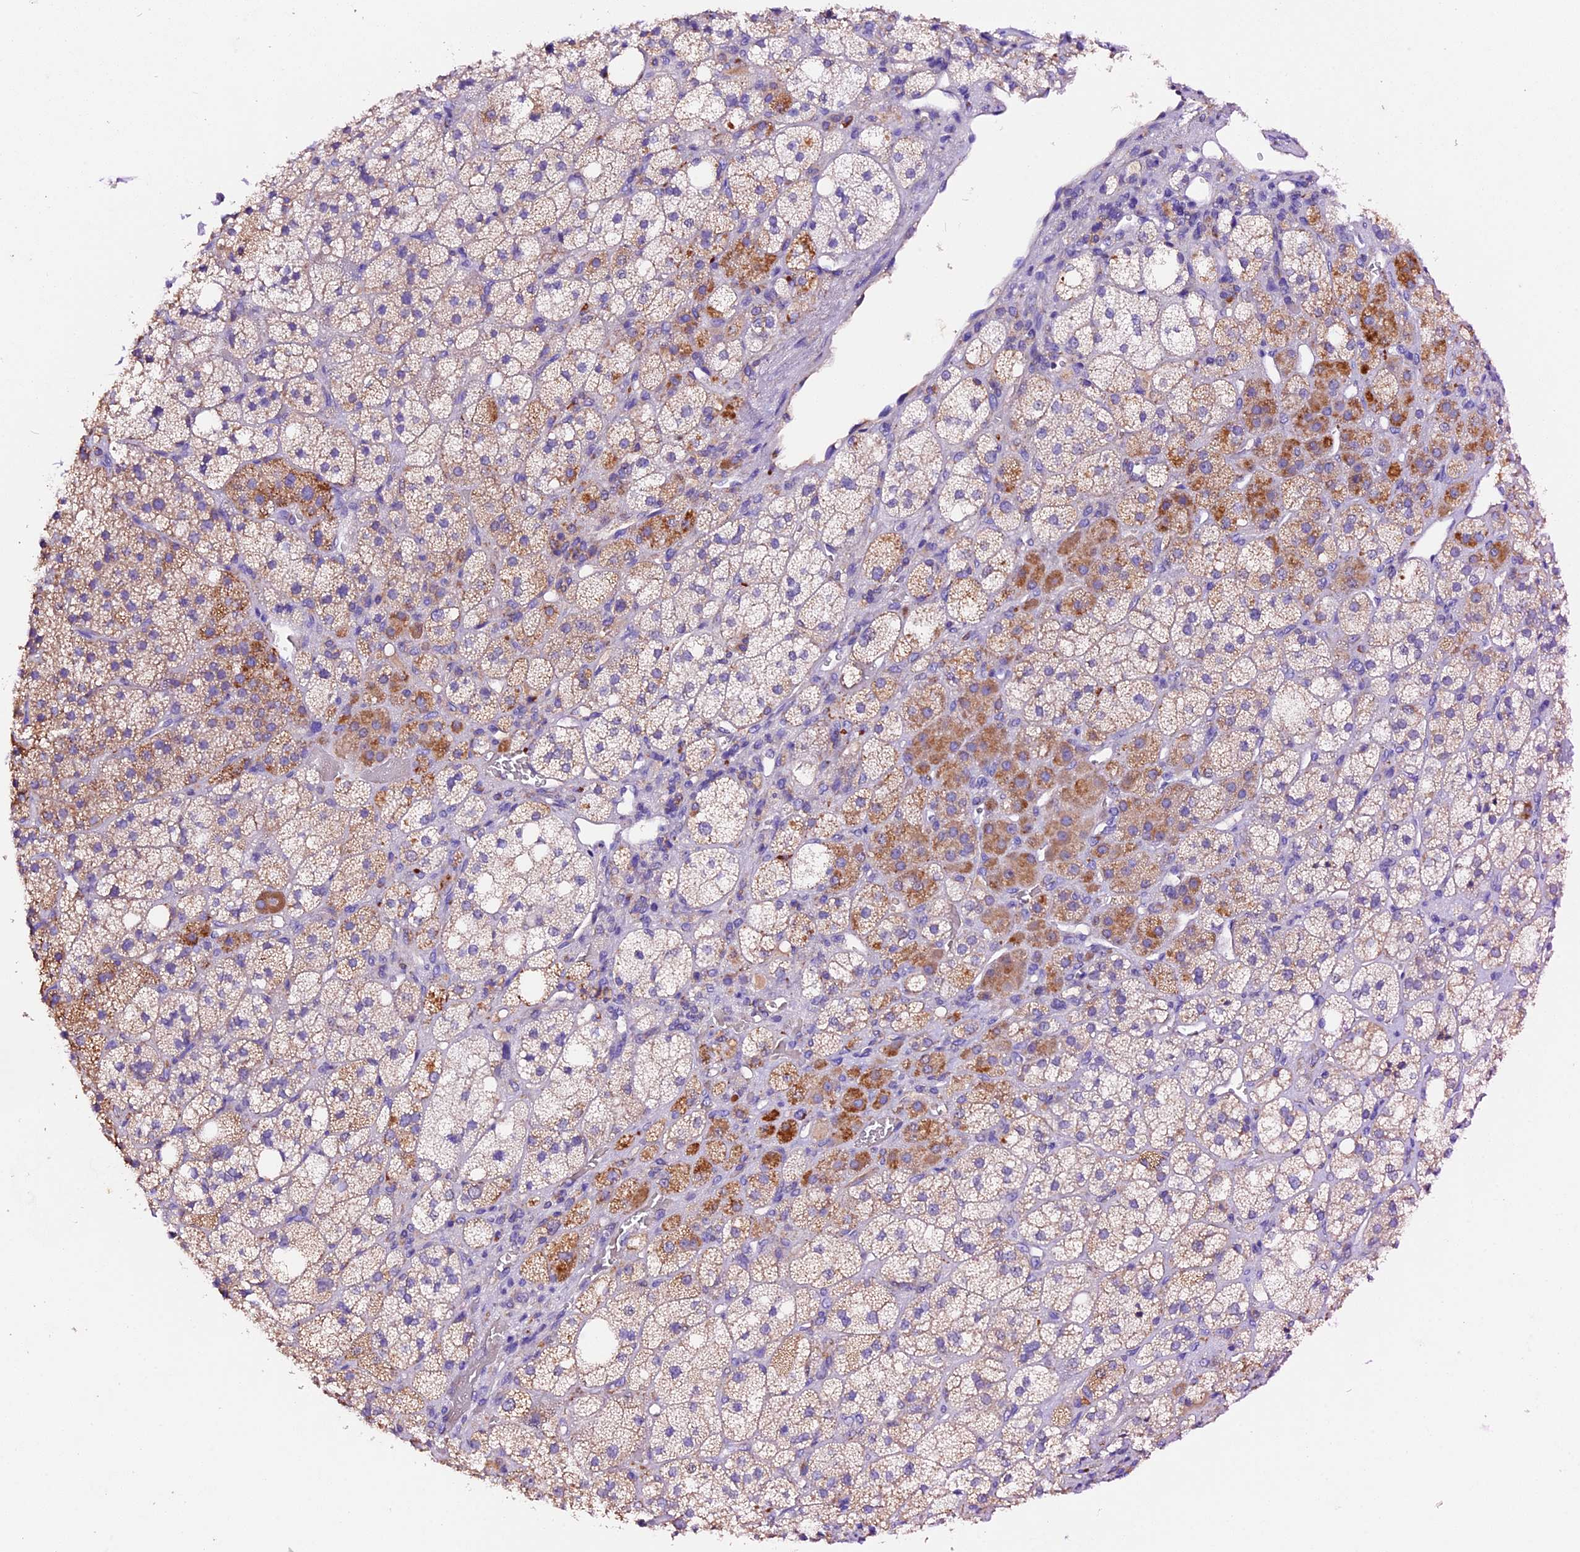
{"staining": {"intensity": "moderate", "quantity": "<25%", "location": "cytoplasmic/membranous"}, "tissue": "adrenal gland", "cell_type": "Glandular cells", "image_type": "normal", "snomed": [{"axis": "morphology", "description": "Normal tissue, NOS"}, {"axis": "topography", "description": "Adrenal gland"}], "caption": "The histopathology image displays immunohistochemical staining of normal adrenal gland. There is moderate cytoplasmic/membranous positivity is appreciated in about <25% of glandular cells.", "gene": "SIX5", "patient": {"sex": "male", "age": 61}}